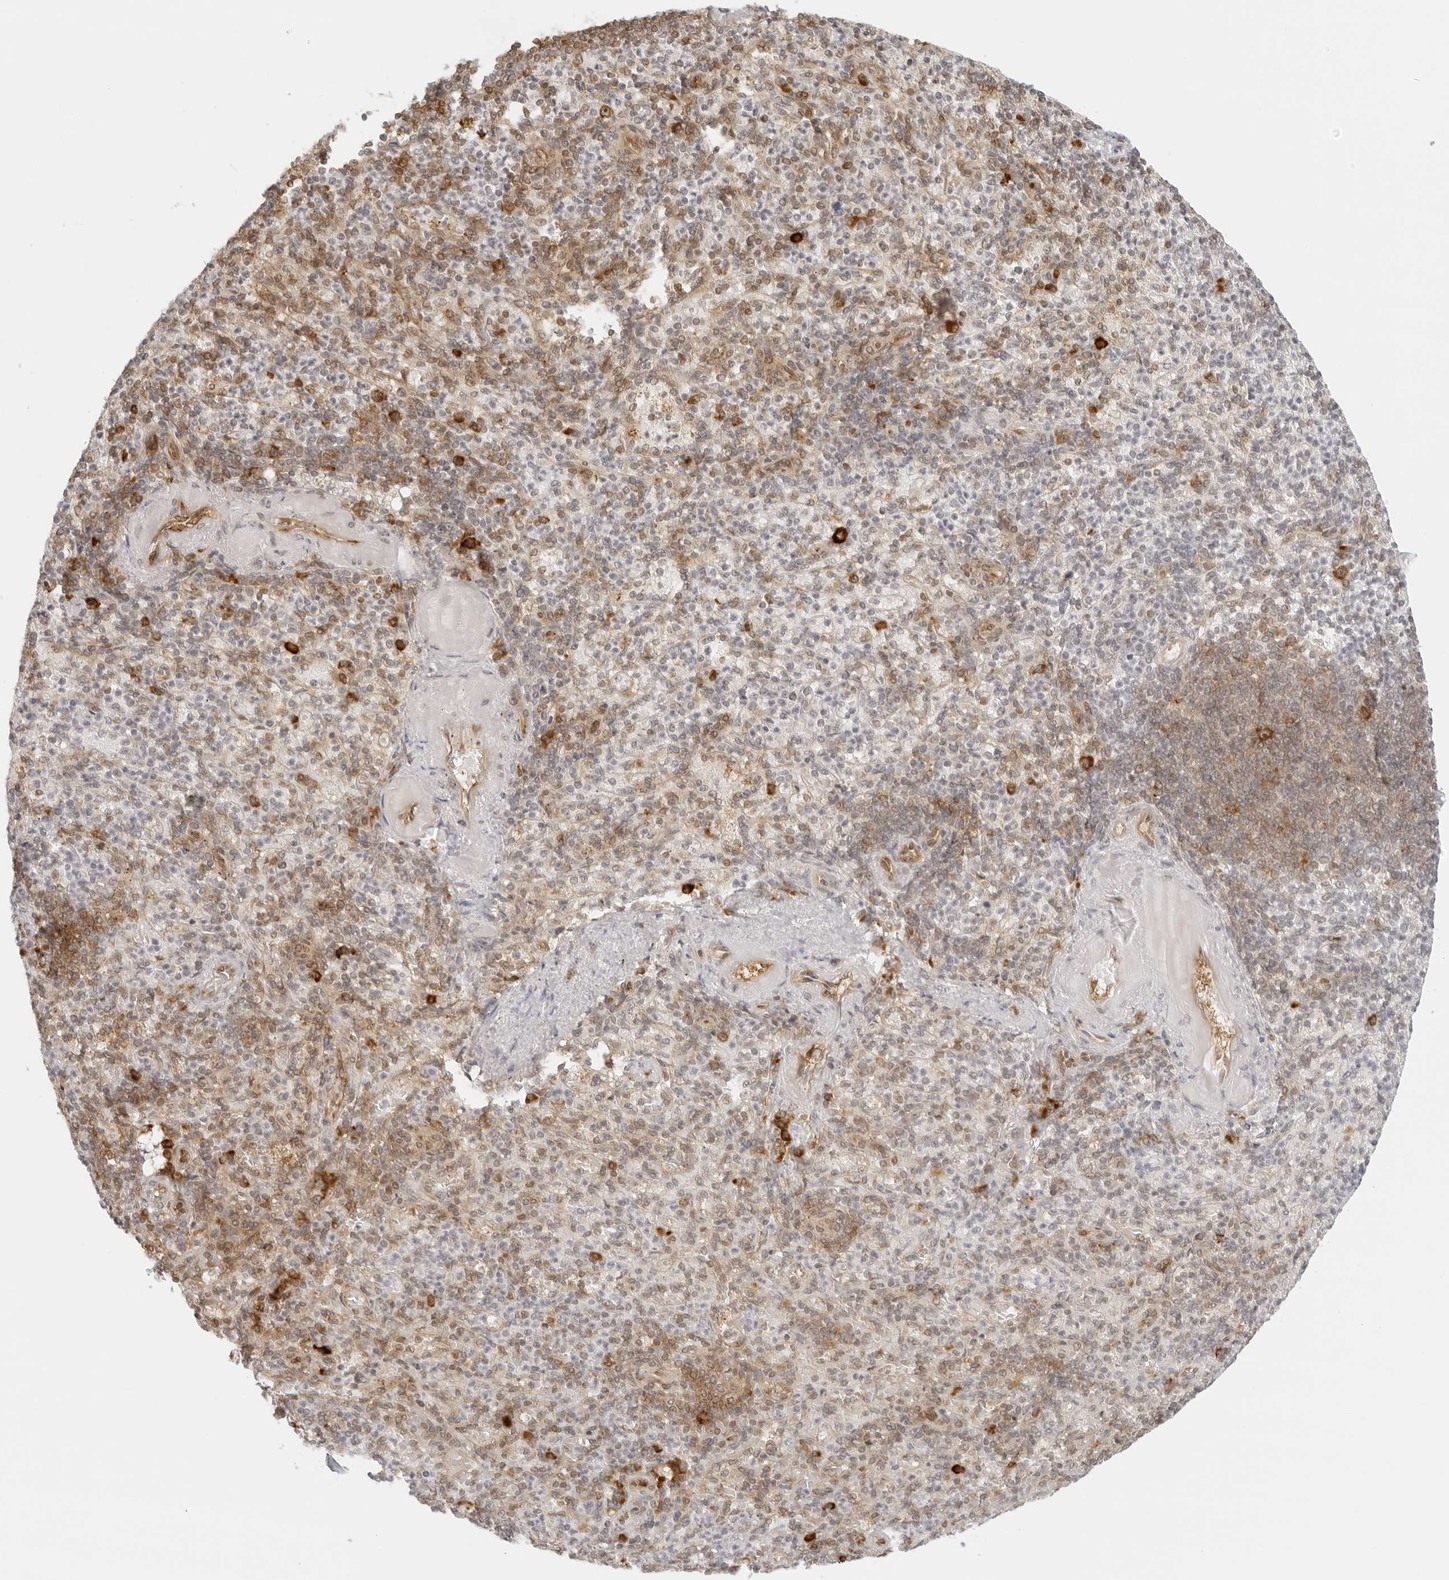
{"staining": {"intensity": "moderate", "quantity": "25%-75%", "location": "cytoplasmic/membranous,nuclear"}, "tissue": "spleen", "cell_type": "Cells in red pulp", "image_type": "normal", "snomed": [{"axis": "morphology", "description": "Normal tissue, NOS"}, {"axis": "topography", "description": "Spleen"}], "caption": "Benign spleen displays moderate cytoplasmic/membranous,nuclear positivity in approximately 25%-75% of cells in red pulp, visualized by immunohistochemistry. (DAB = brown stain, brightfield microscopy at high magnification).", "gene": "EIF4G1", "patient": {"sex": "female", "age": 74}}